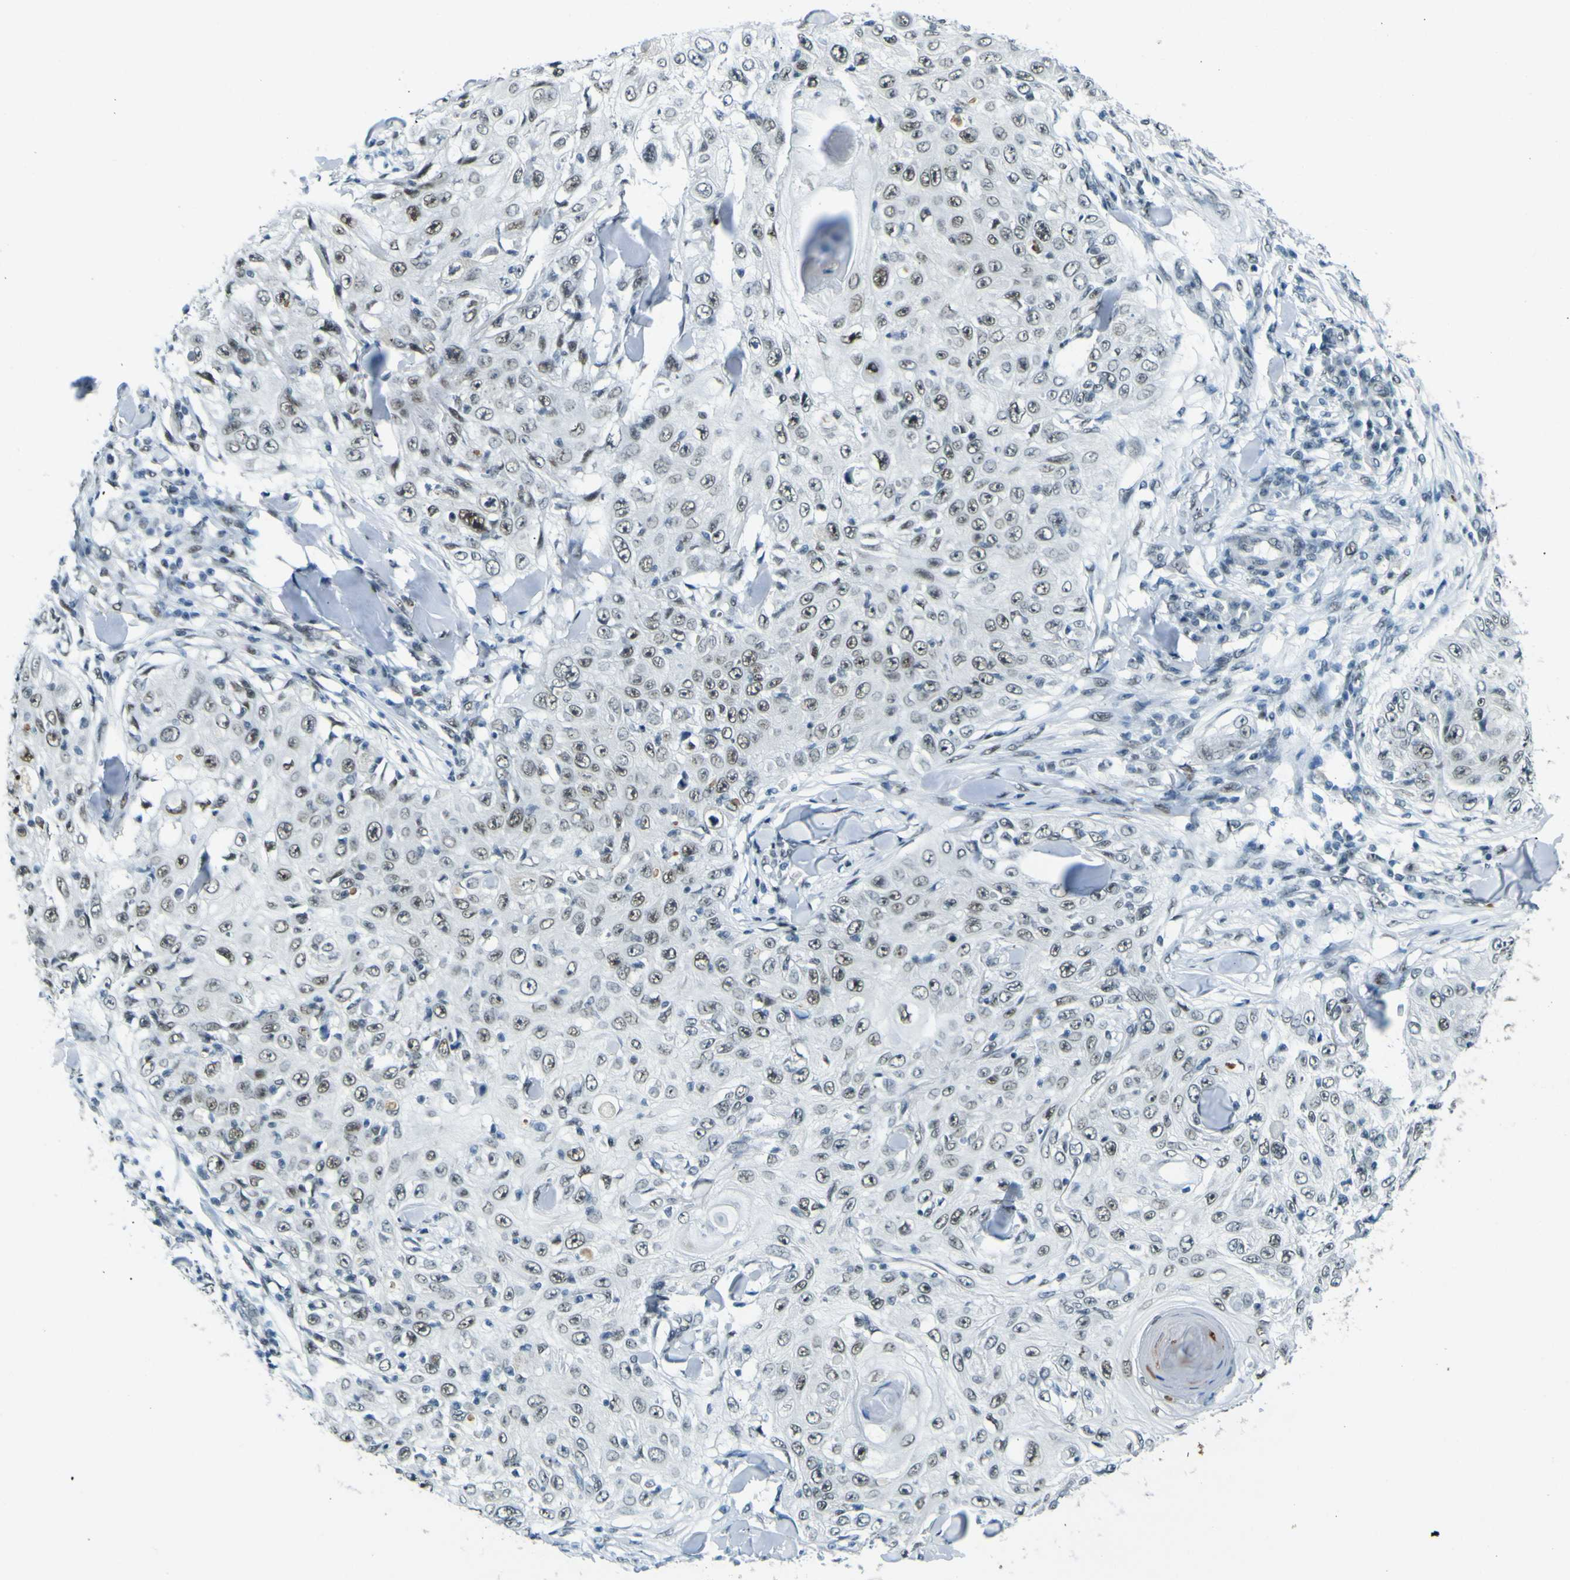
{"staining": {"intensity": "moderate", "quantity": "25%-75%", "location": "nuclear"}, "tissue": "skin cancer", "cell_type": "Tumor cells", "image_type": "cancer", "snomed": [{"axis": "morphology", "description": "Squamous cell carcinoma, NOS"}, {"axis": "topography", "description": "Skin"}], "caption": "The micrograph reveals a brown stain indicating the presence of a protein in the nuclear of tumor cells in skin cancer. Nuclei are stained in blue.", "gene": "CEBPG", "patient": {"sex": "male", "age": 86}}